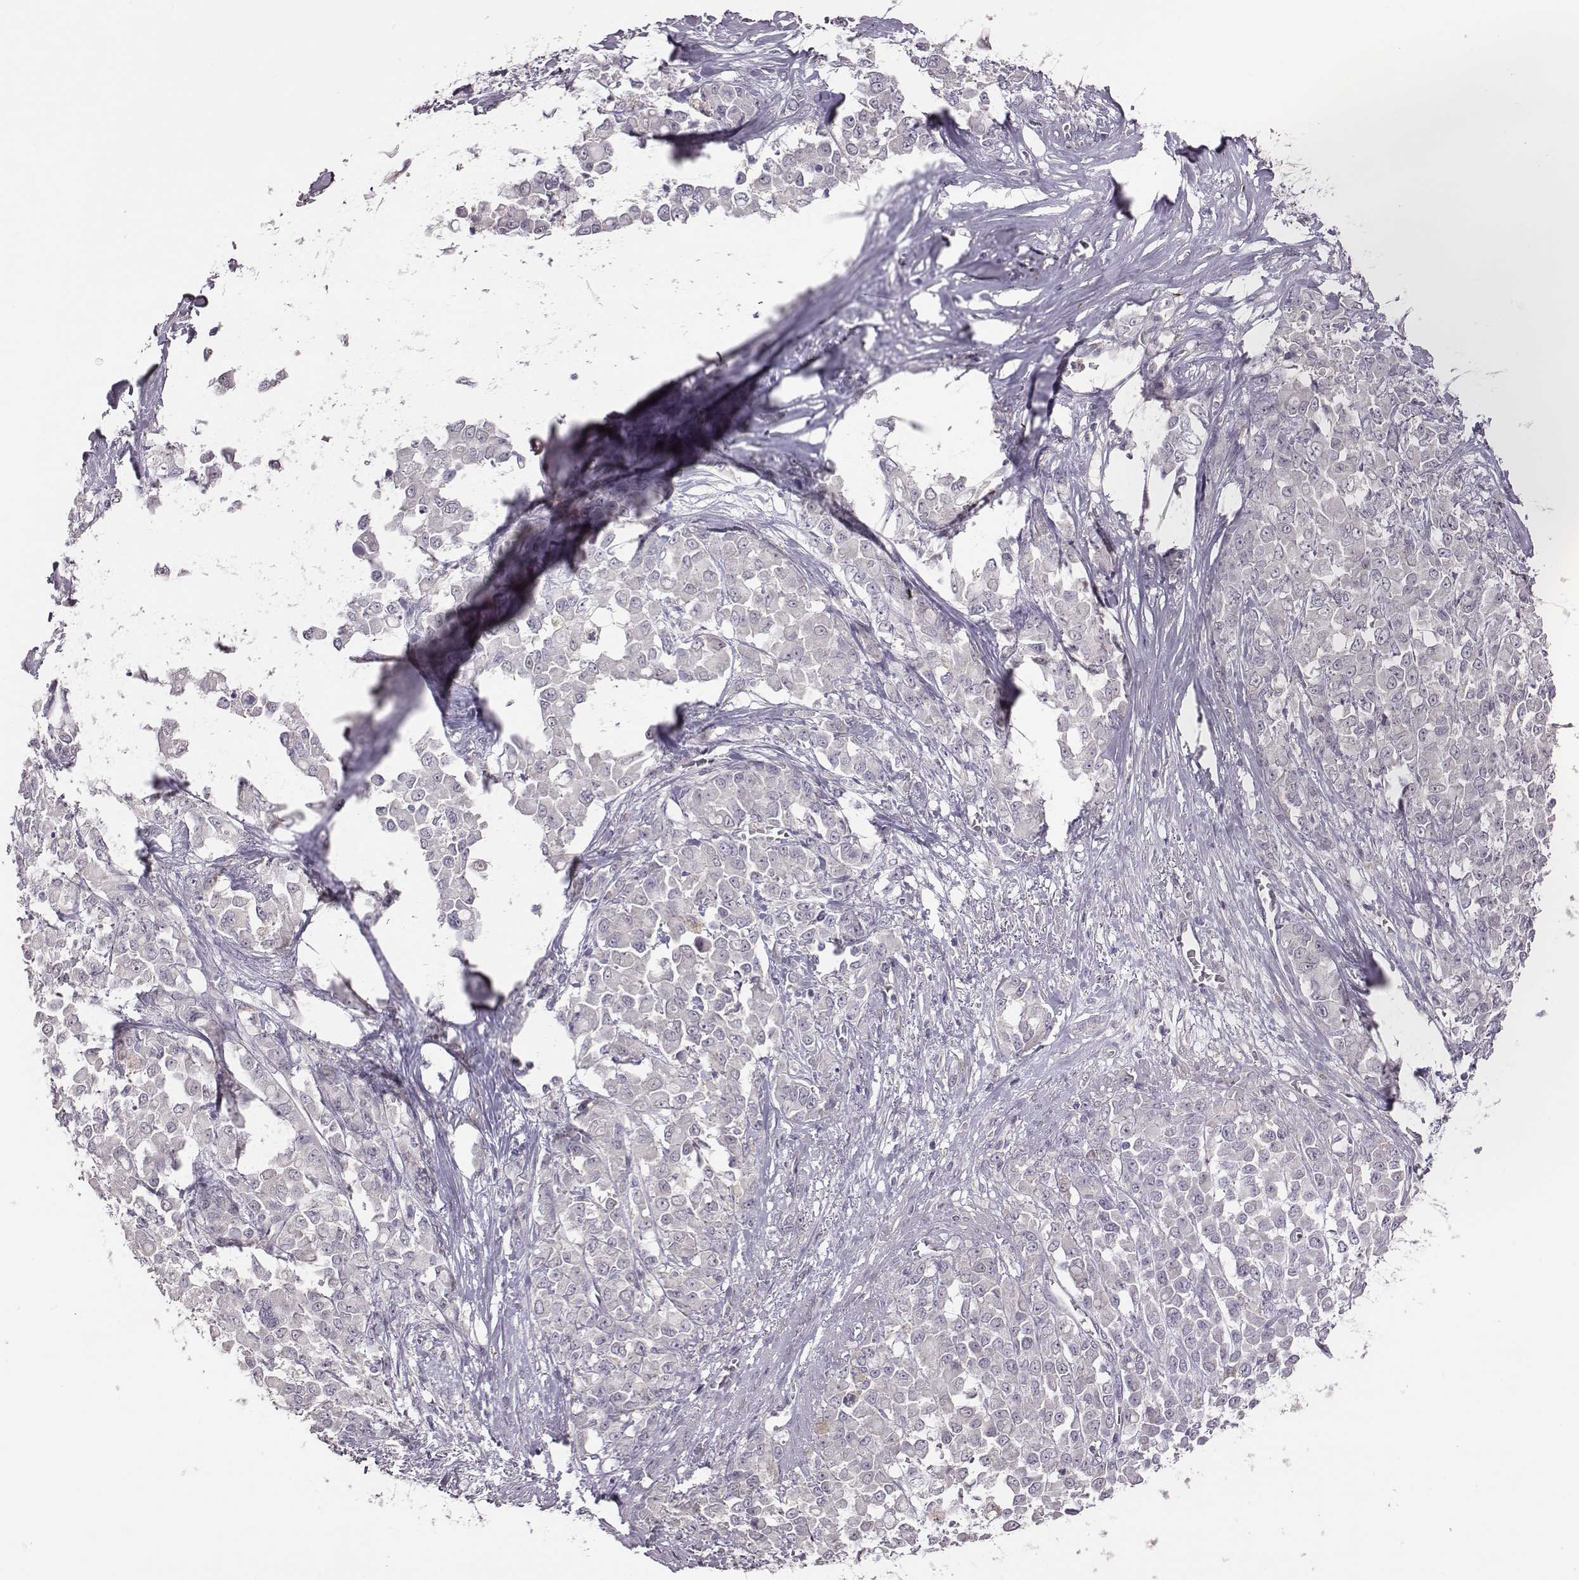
{"staining": {"intensity": "negative", "quantity": "none", "location": "none"}, "tissue": "stomach cancer", "cell_type": "Tumor cells", "image_type": "cancer", "snomed": [{"axis": "morphology", "description": "Adenocarcinoma, NOS"}, {"axis": "topography", "description": "Stomach"}], "caption": "Immunohistochemistry micrograph of stomach cancer stained for a protein (brown), which reveals no staining in tumor cells.", "gene": "KMO", "patient": {"sex": "female", "age": 76}}